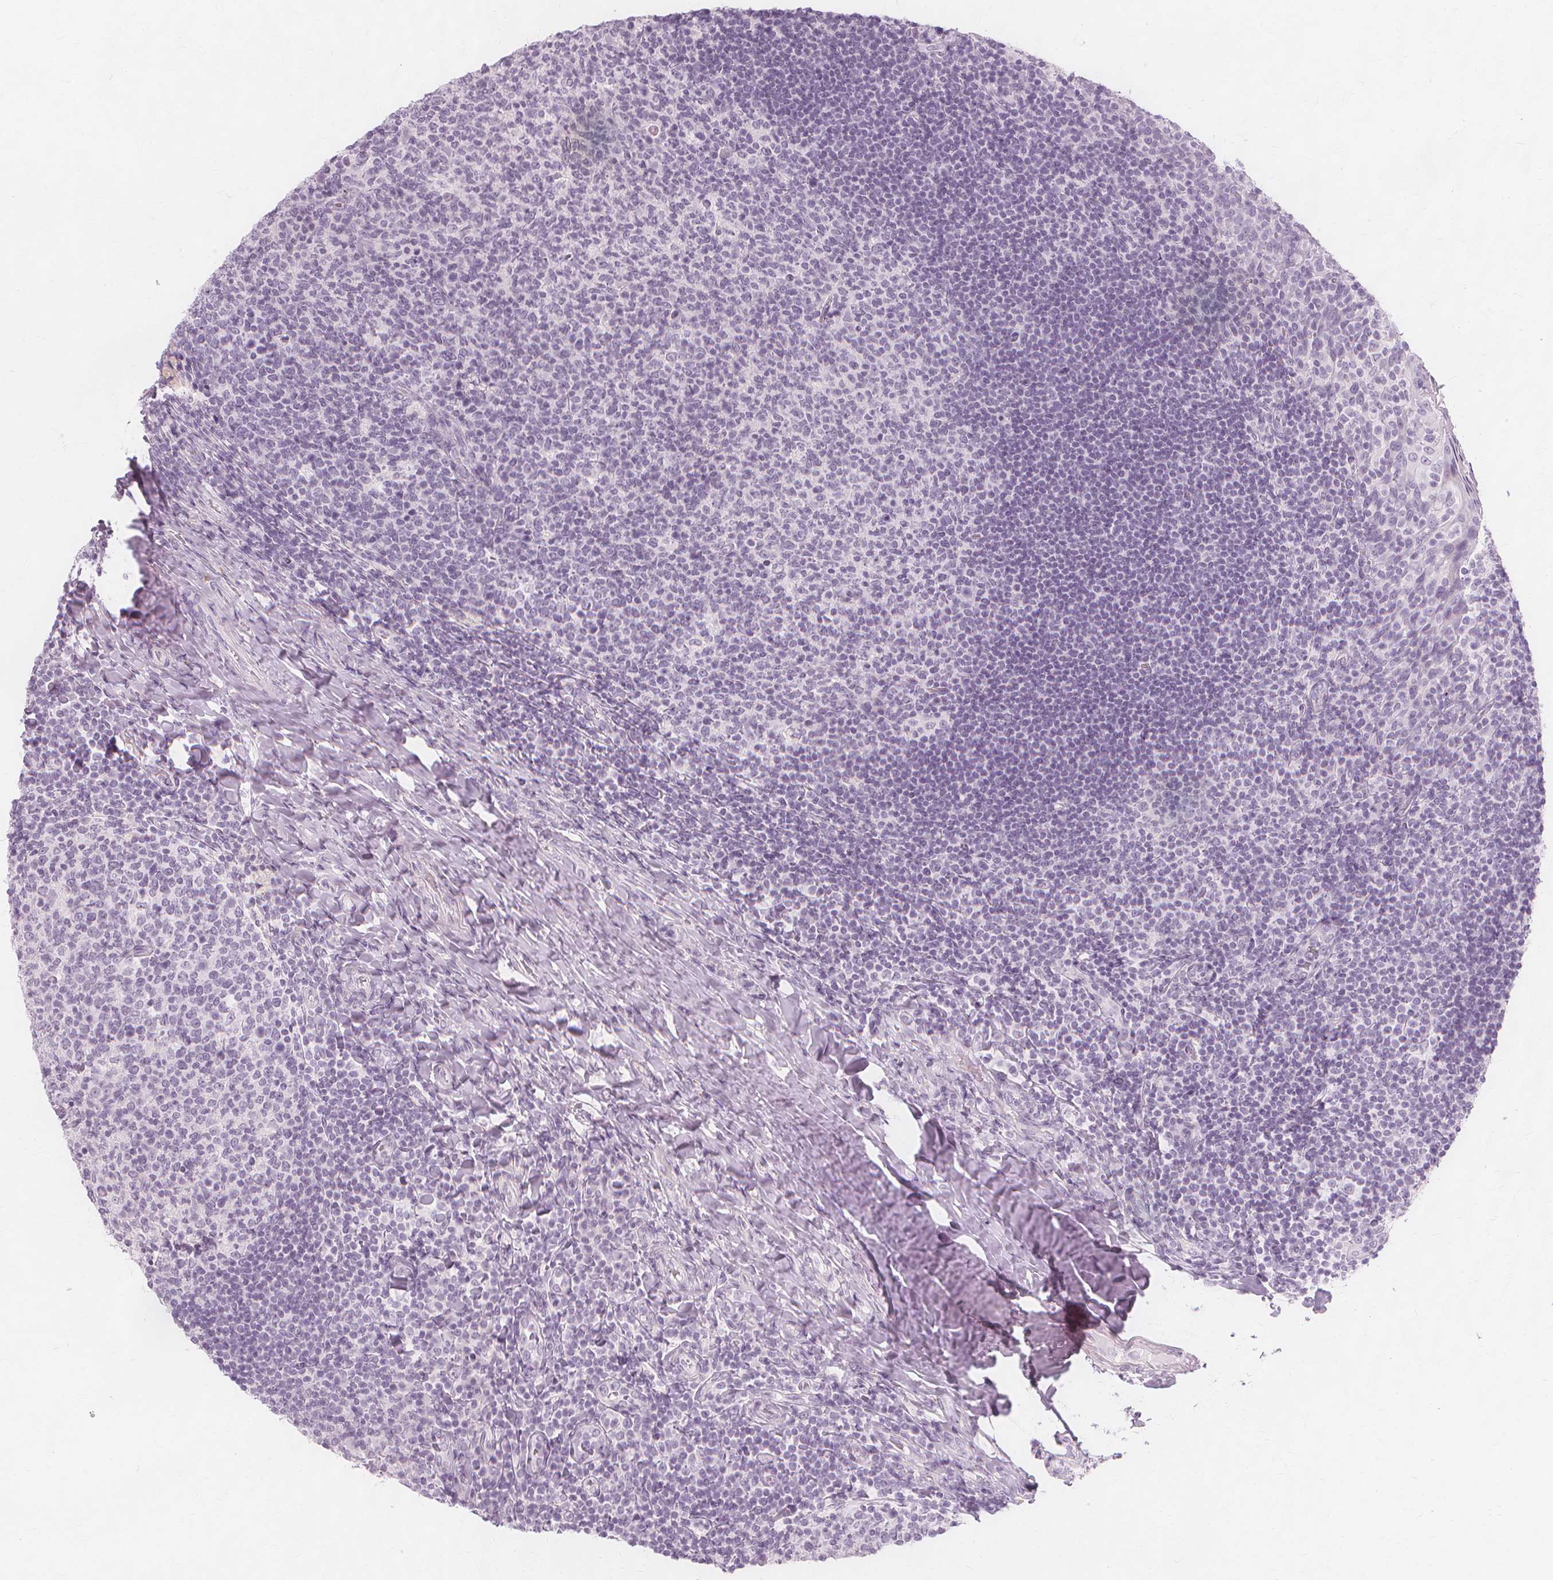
{"staining": {"intensity": "negative", "quantity": "none", "location": "none"}, "tissue": "tonsil", "cell_type": "Germinal center cells", "image_type": "normal", "snomed": [{"axis": "morphology", "description": "Normal tissue, NOS"}, {"axis": "topography", "description": "Tonsil"}], "caption": "Germinal center cells show no significant staining in normal tonsil. (Brightfield microscopy of DAB (3,3'-diaminobenzidine) immunohistochemistry (IHC) at high magnification).", "gene": "TFF1", "patient": {"sex": "female", "age": 10}}